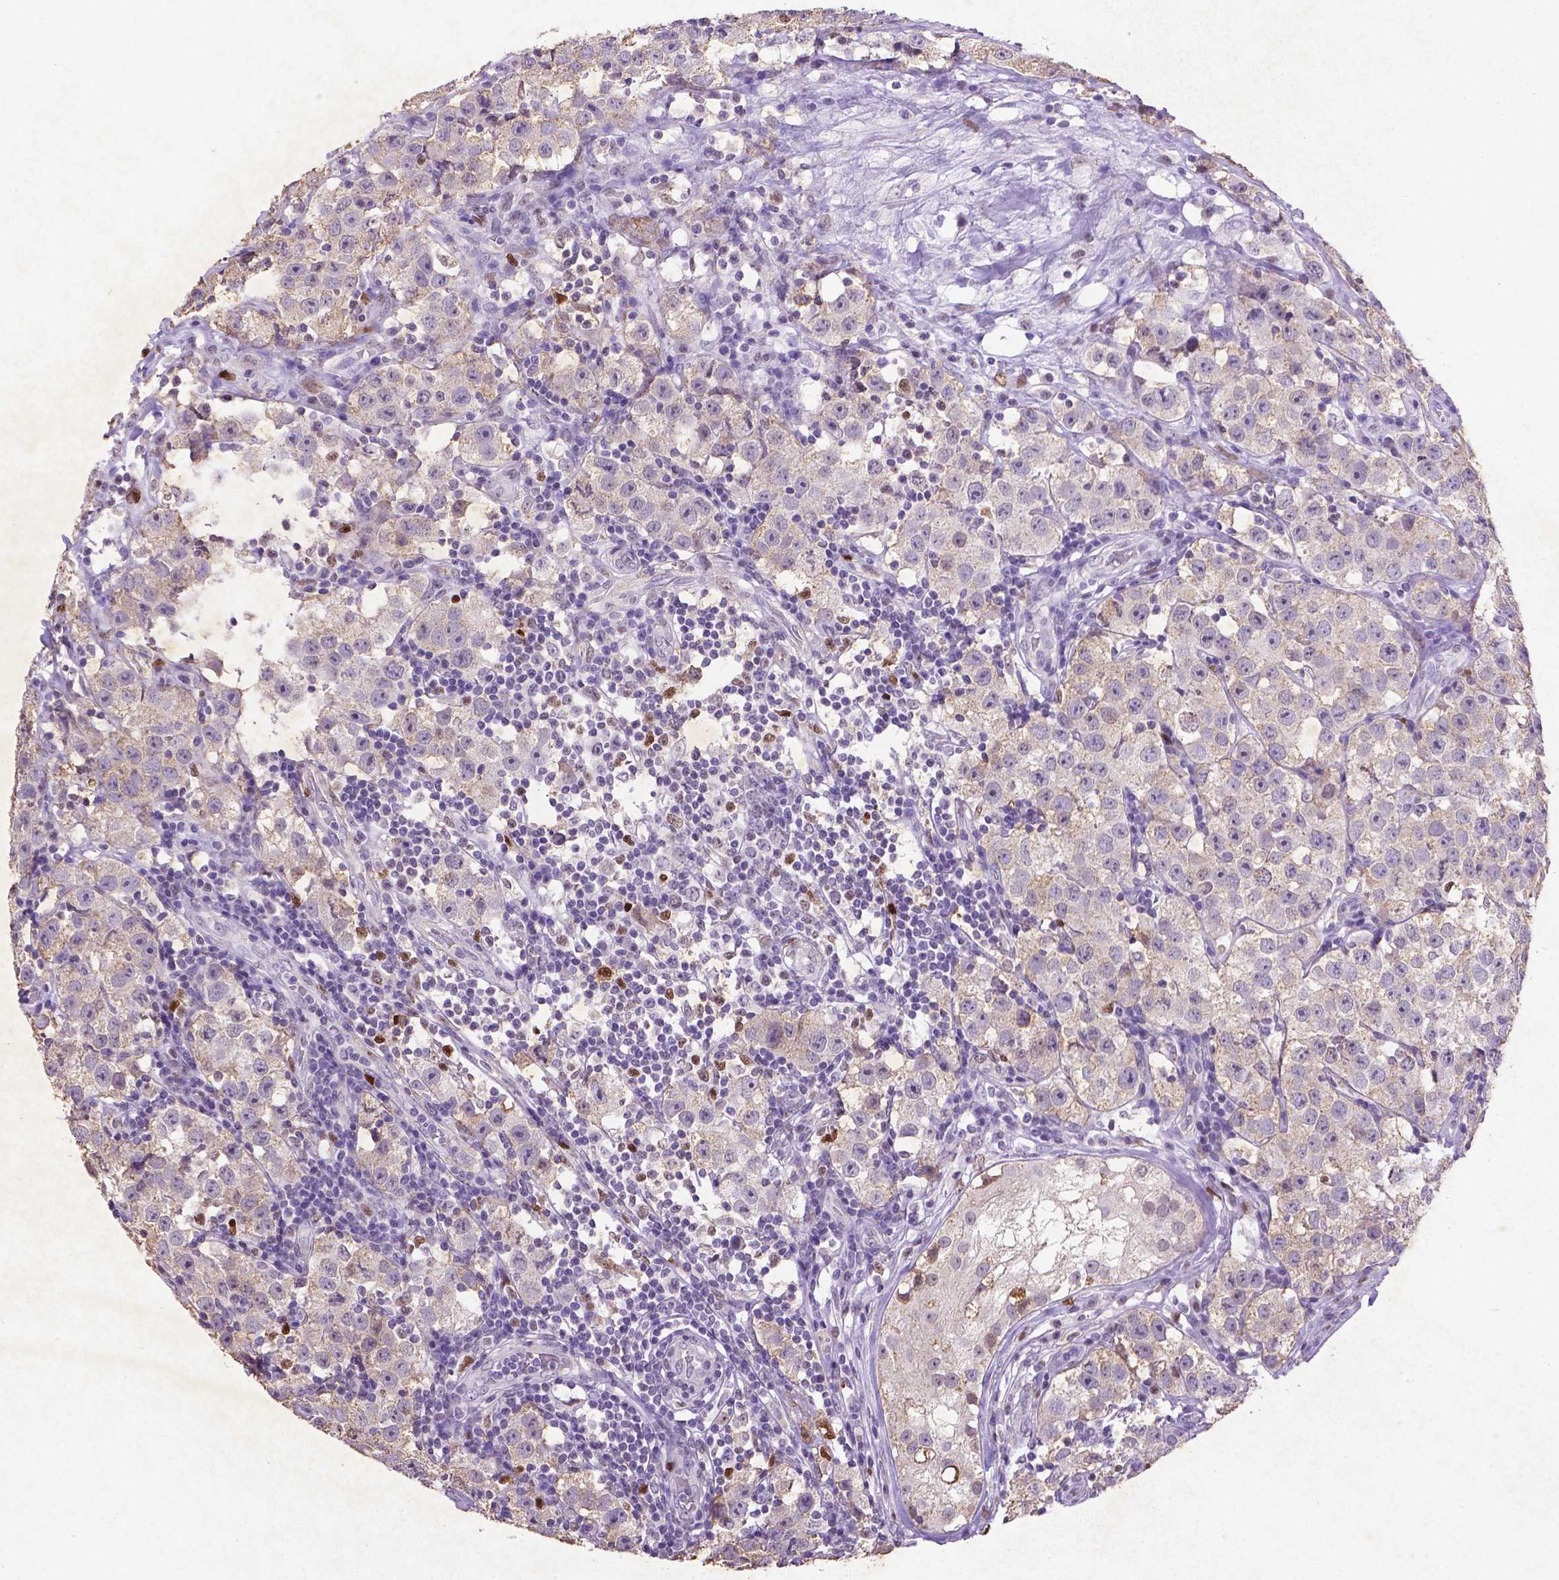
{"staining": {"intensity": "moderate", "quantity": "<25%", "location": "cytoplasmic/membranous"}, "tissue": "testis cancer", "cell_type": "Tumor cells", "image_type": "cancer", "snomed": [{"axis": "morphology", "description": "Seminoma, NOS"}, {"axis": "topography", "description": "Testis"}], "caption": "Protein analysis of testis cancer (seminoma) tissue demonstrates moderate cytoplasmic/membranous expression in about <25% of tumor cells. (Stains: DAB (3,3'-diaminobenzidine) in brown, nuclei in blue, Microscopy: brightfield microscopy at high magnification).", "gene": "CDKN1A", "patient": {"sex": "male", "age": 34}}